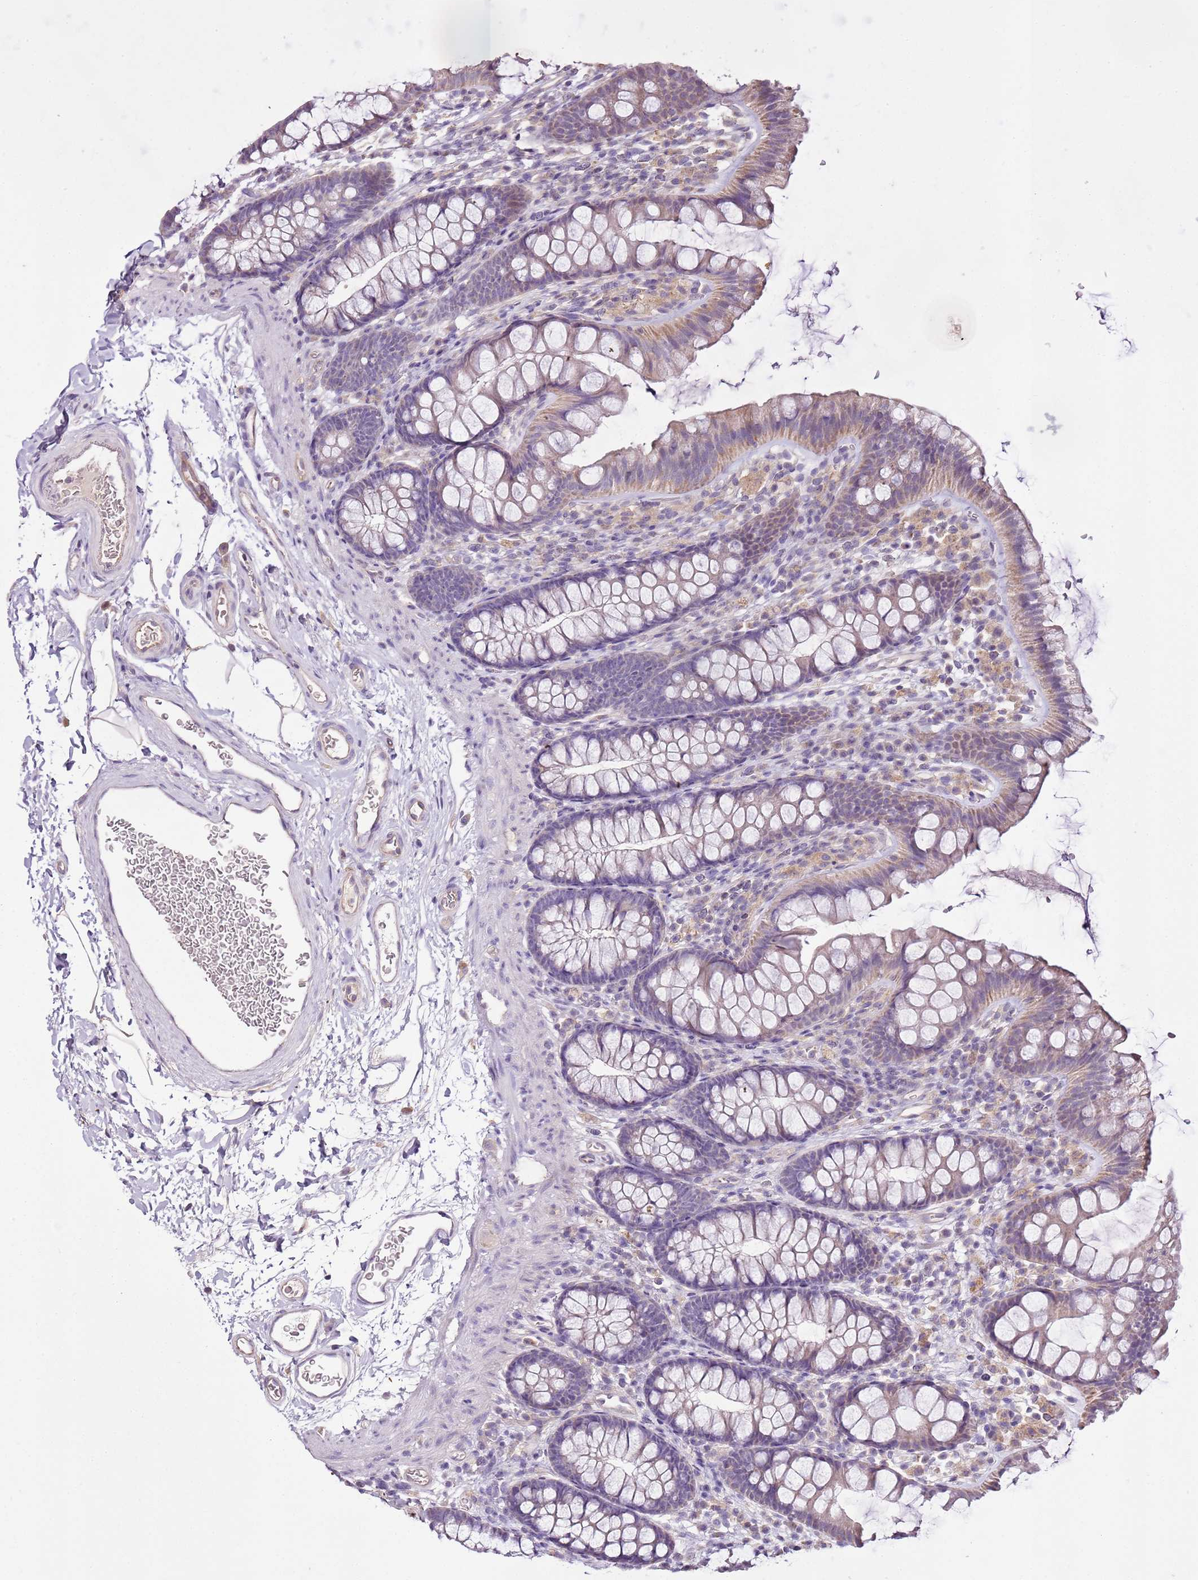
{"staining": {"intensity": "weak", "quantity": "<25%", "location": "cytoplasmic/membranous"}, "tissue": "colon", "cell_type": "Endothelial cells", "image_type": "normal", "snomed": [{"axis": "morphology", "description": "Normal tissue, NOS"}, {"axis": "topography", "description": "Colon"}], "caption": "Photomicrograph shows no protein positivity in endothelial cells of normal colon. (DAB immunohistochemistry visualized using brightfield microscopy, high magnification).", "gene": "CMKLR1", "patient": {"sex": "female", "age": 62}}